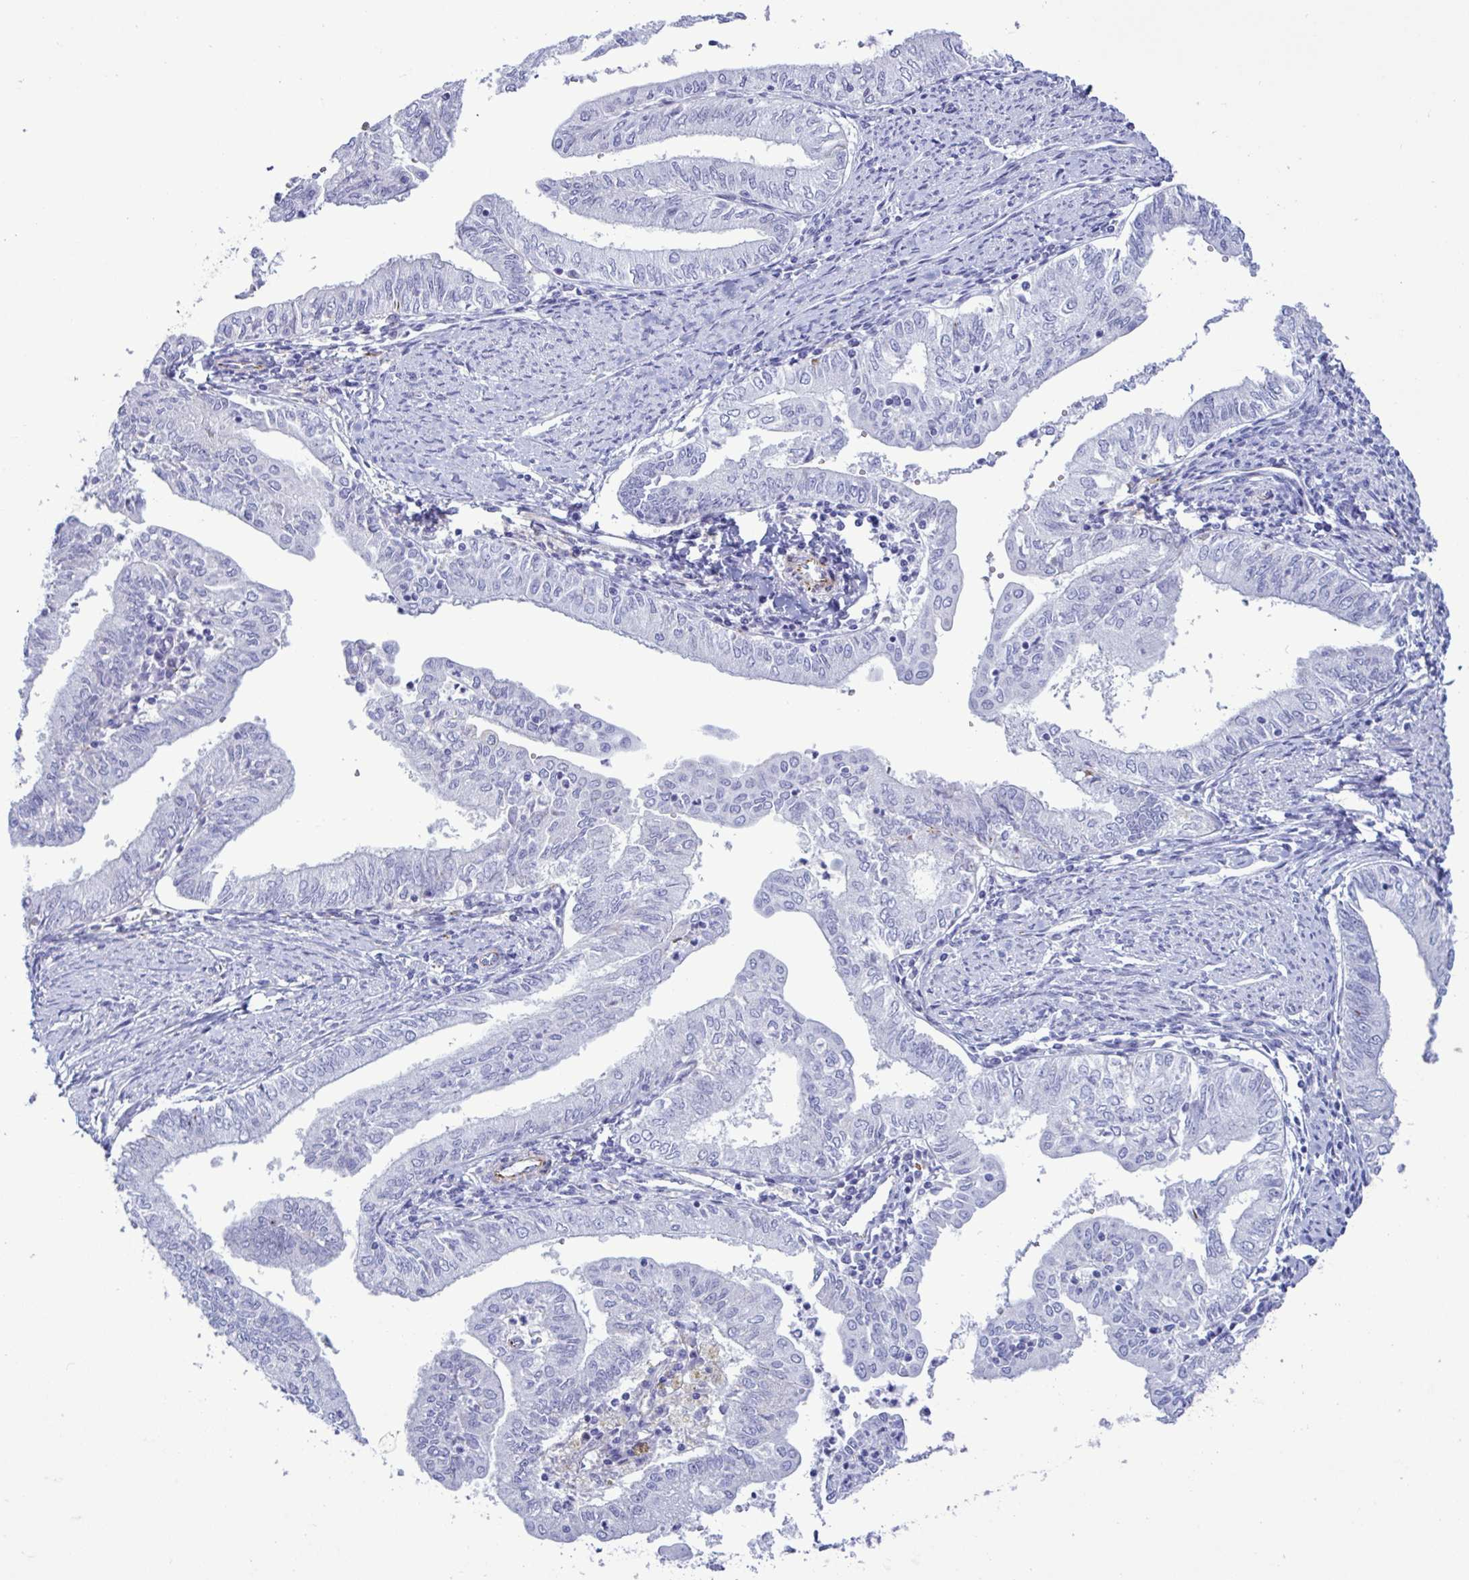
{"staining": {"intensity": "negative", "quantity": "none", "location": "none"}, "tissue": "endometrial cancer", "cell_type": "Tumor cells", "image_type": "cancer", "snomed": [{"axis": "morphology", "description": "Adenocarcinoma, NOS"}, {"axis": "topography", "description": "Endometrium"}], "caption": "Endometrial cancer (adenocarcinoma) was stained to show a protein in brown. There is no significant staining in tumor cells. (Brightfield microscopy of DAB (3,3'-diaminobenzidine) immunohistochemistry at high magnification).", "gene": "SMAD5", "patient": {"sex": "female", "age": 66}}